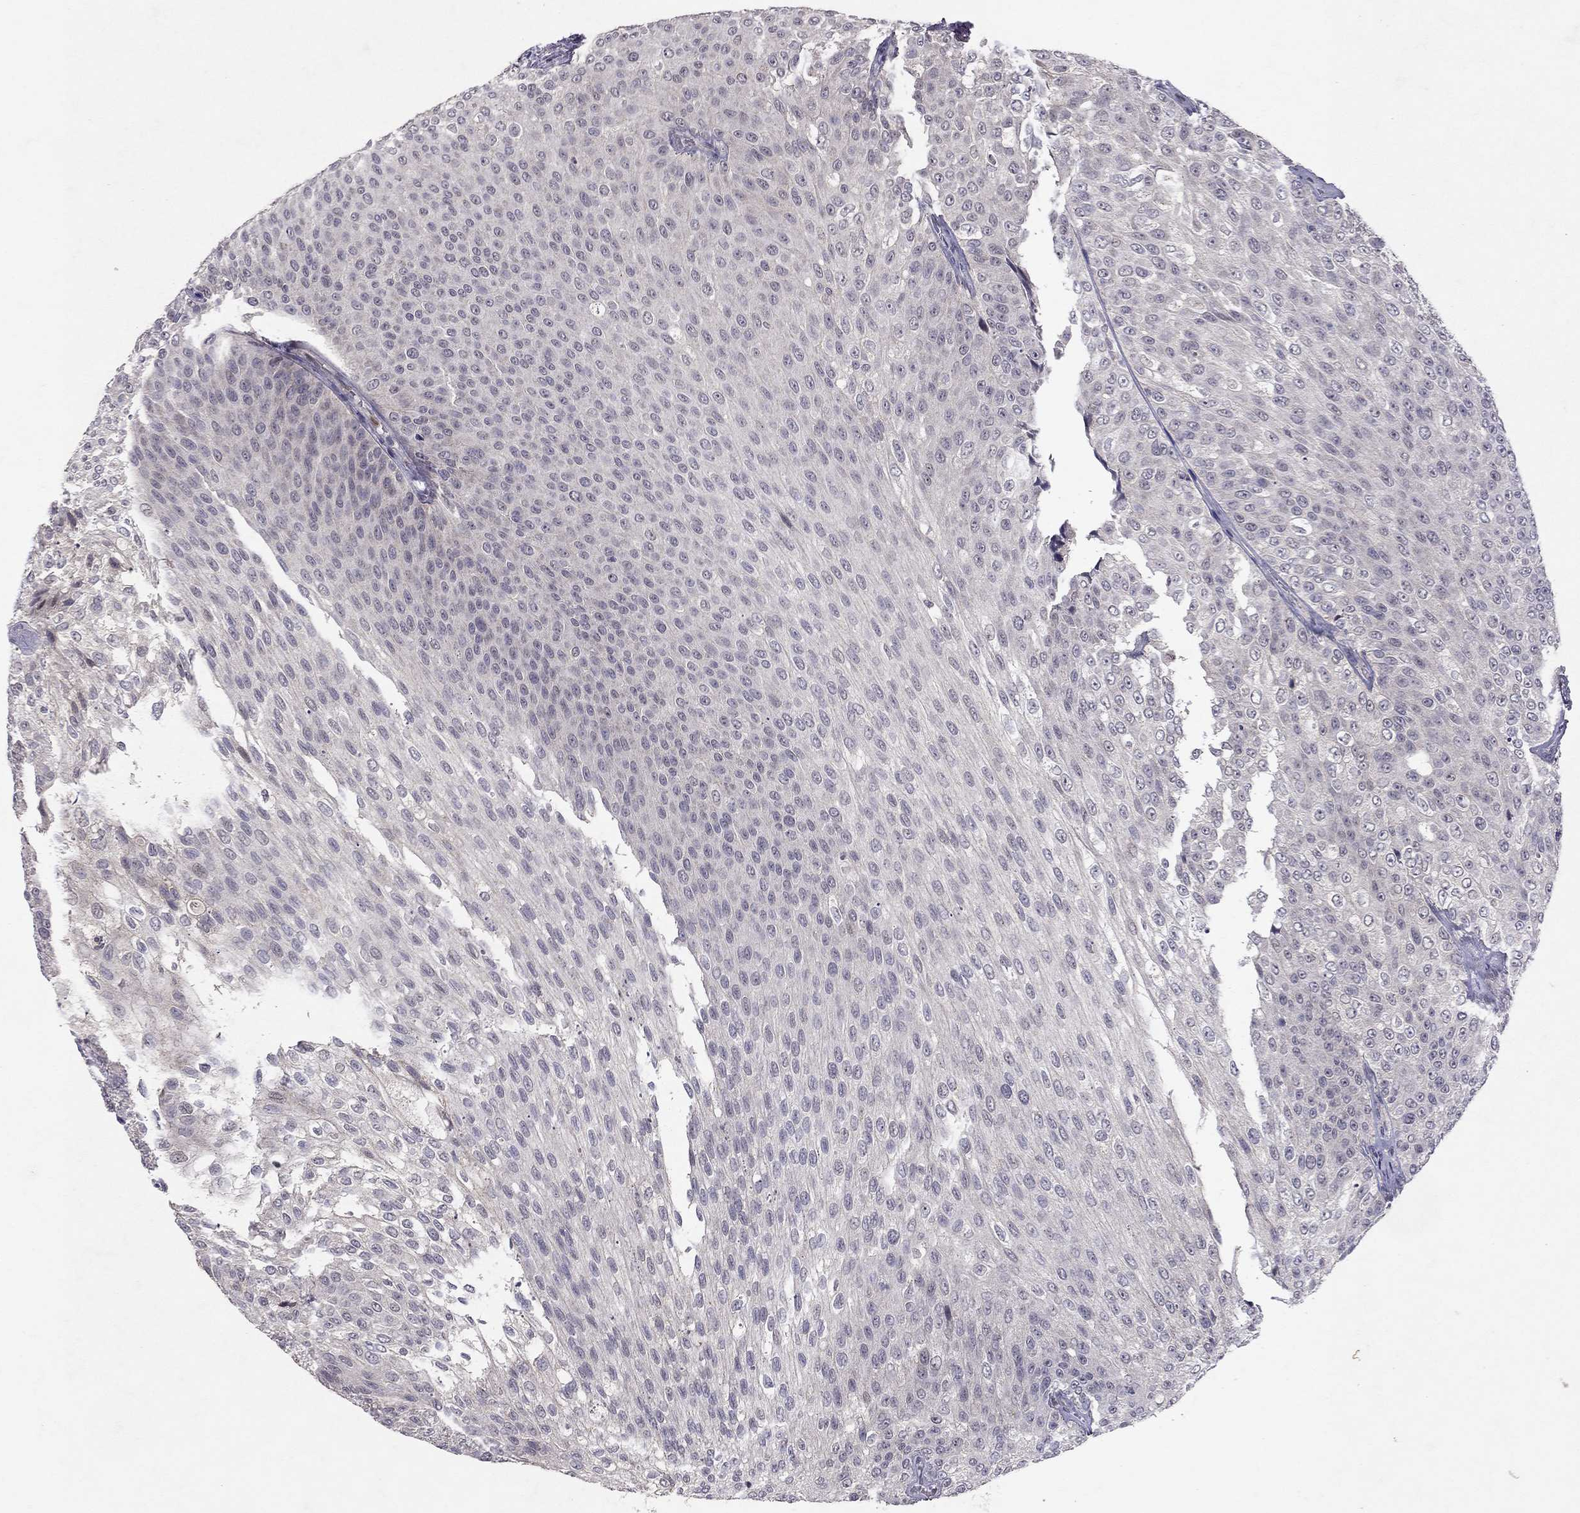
{"staining": {"intensity": "negative", "quantity": "none", "location": "none"}, "tissue": "urothelial cancer", "cell_type": "Tumor cells", "image_type": "cancer", "snomed": [{"axis": "morphology", "description": "Urothelial carcinoma, Low grade"}, {"axis": "topography", "description": "Ureter, NOS"}, {"axis": "topography", "description": "Urinary bladder"}], "caption": "The immunohistochemistry photomicrograph has no significant expression in tumor cells of low-grade urothelial carcinoma tissue.", "gene": "ESR2", "patient": {"sex": "male", "age": 78}}